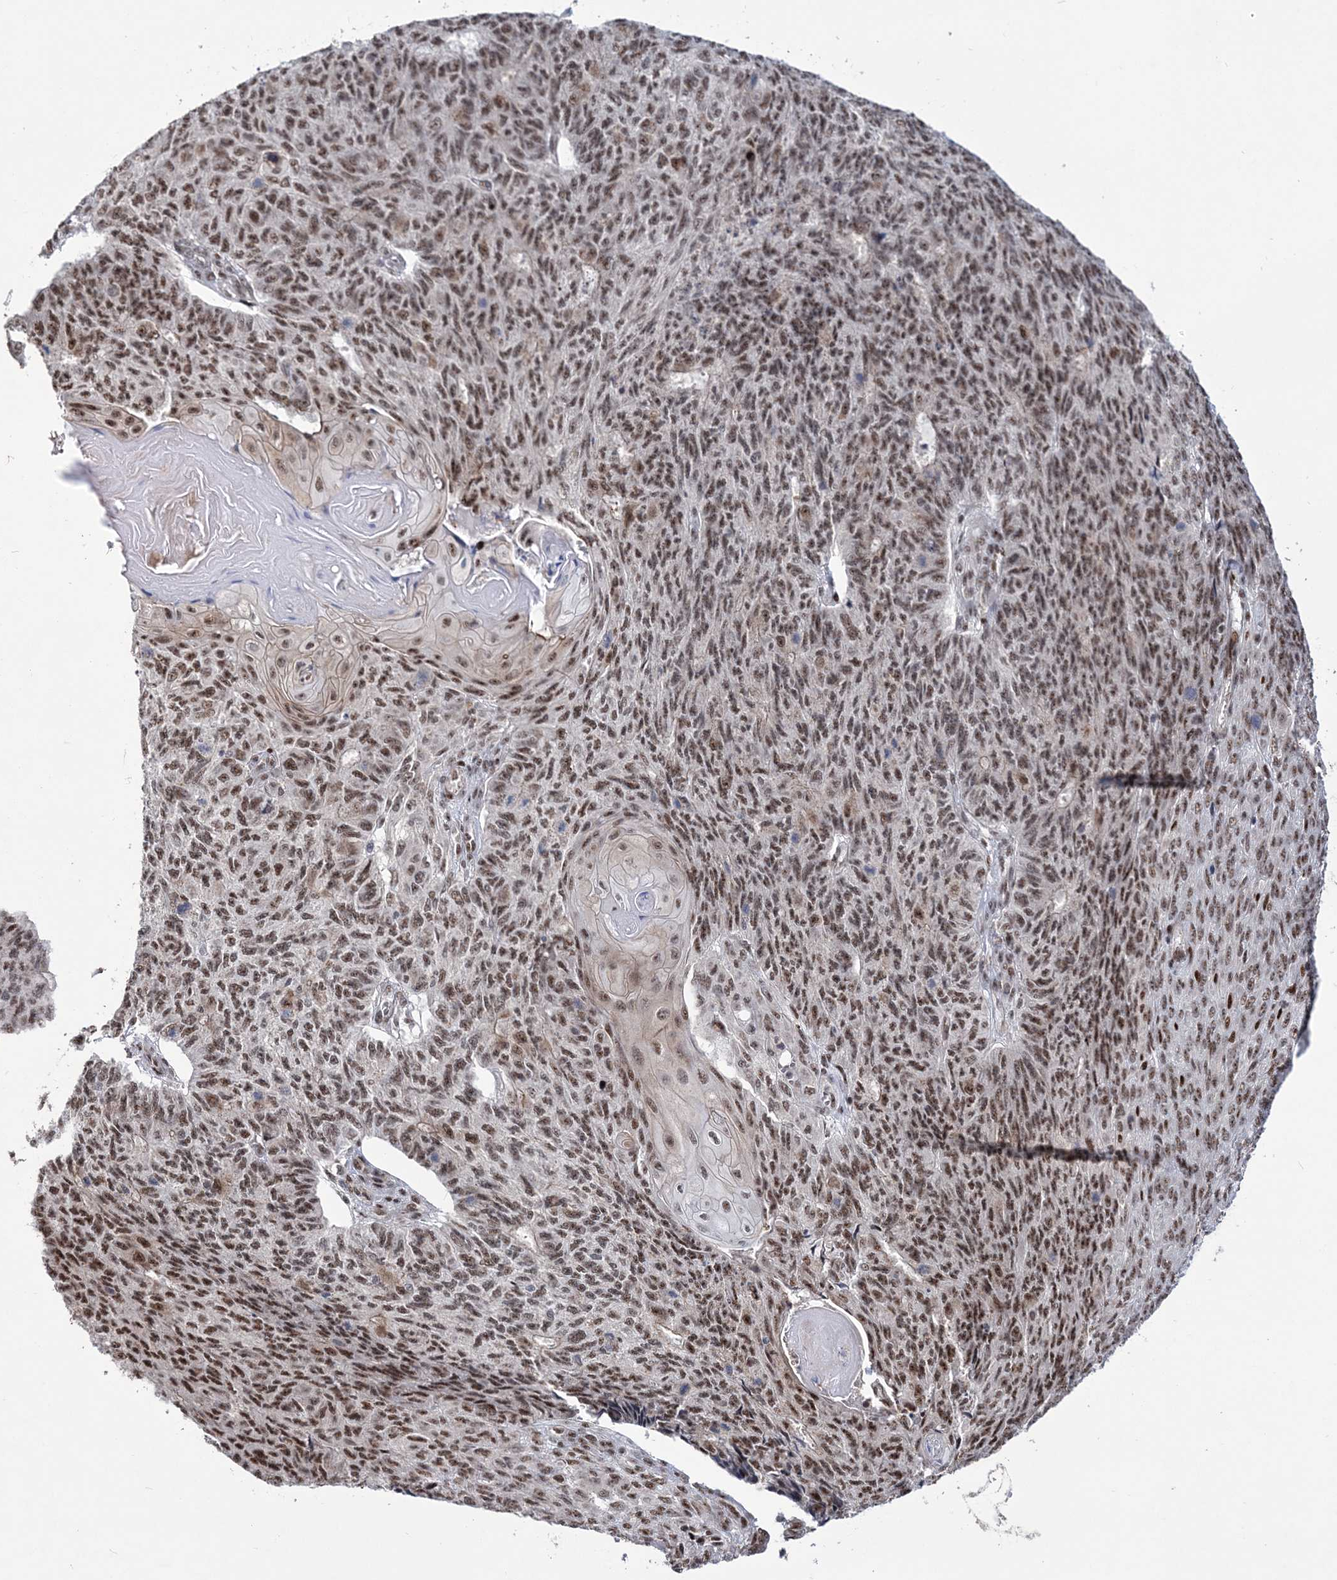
{"staining": {"intensity": "moderate", "quantity": ">75%", "location": "nuclear"}, "tissue": "endometrial cancer", "cell_type": "Tumor cells", "image_type": "cancer", "snomed": [{"axis": "morphology", "description": "Adenocarcinoma, NOS"}, {"axis": "topography", "description": "Endometrium"}], "caption": "Protein staining demonstrates moderate nuclear expression in approximately >75% of tumor cells in adenocarcinoma (endometrial). (IHC, brightfield microscopy, high magnification).", "gene": "TATDN2", "patient": {"sex": "female", "age": 32}}